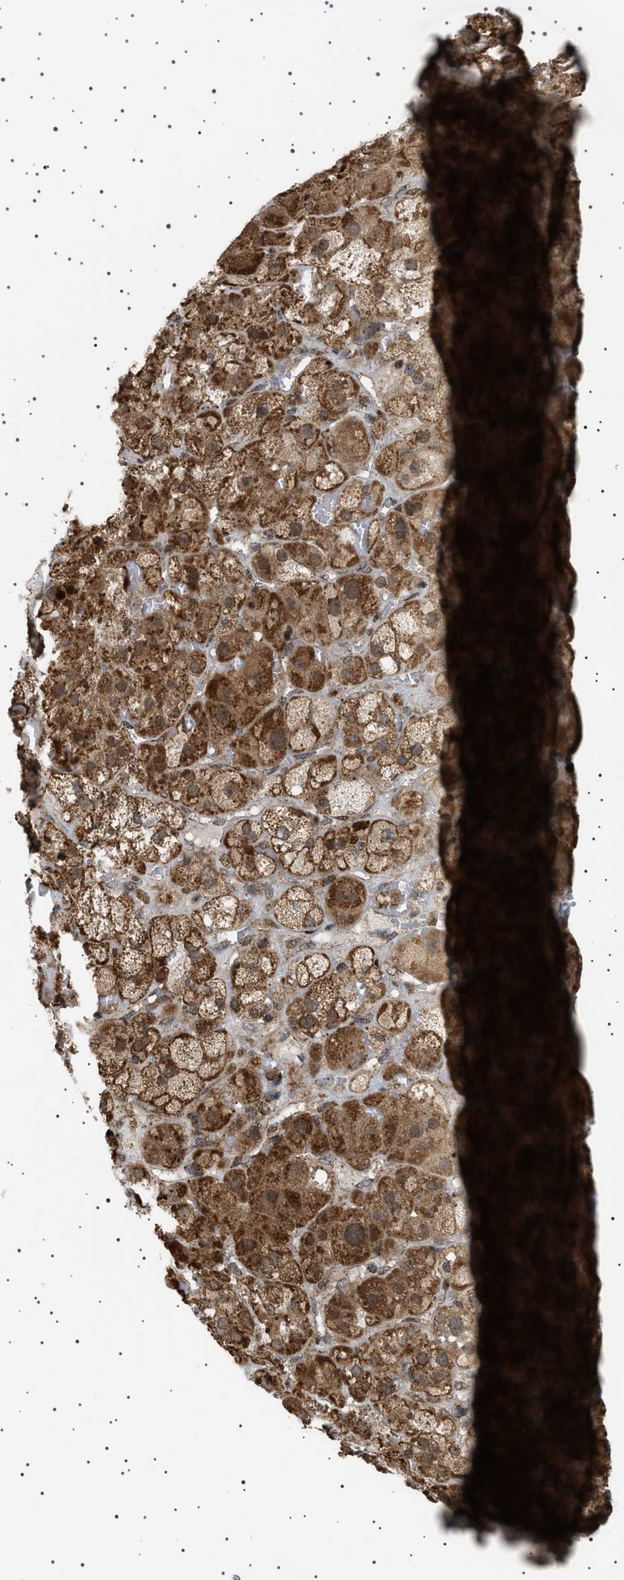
{"staining": {"intensity": "strong", "quantity": ">75%", "location": "cytoplasmic/membranous,nuclear"}, "tissue": "adrenal gland", "cell_type": "Glandular cells", "image_type": "normal", "snomed": [{"axis": "morphology", "description": "Normal tissue, NOS"}, {"axis": "topography", "description": "Adrenal gland"}], "caption": "Immunohistochemistry (DAB) staining of benign human adrenal gland shows strong cytoplasmic/membranous,nuclear protein positivity in about >75% of glandular cells. (IHC, brightfield microscopy, high magnification).", "gene": "MELK", "patient": {"sex": "female", "age": 47}}